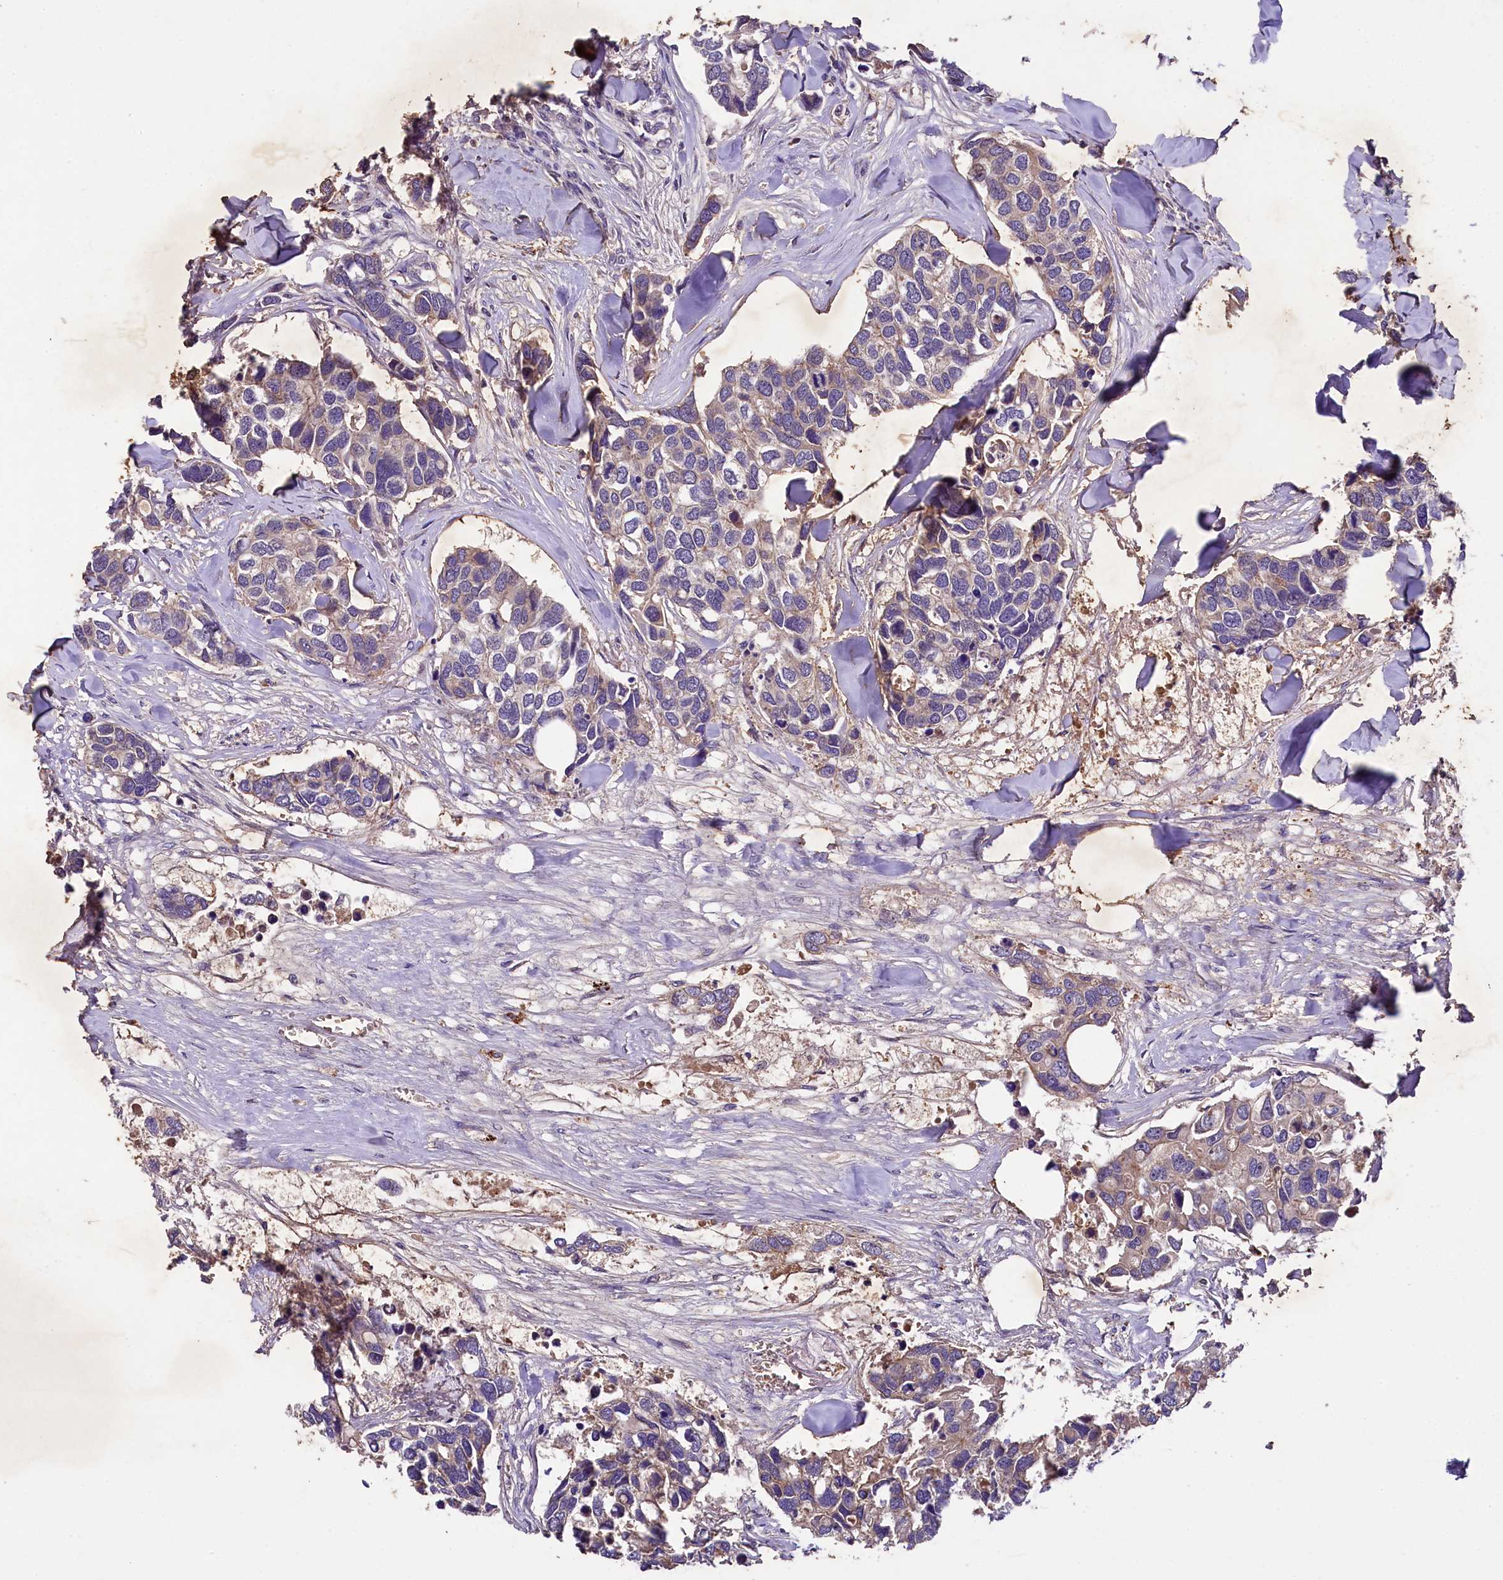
{"staining": {"intensity": "weak", "quantity": "25%-75%", "location": "cytoplasmic/membranous"}, "tissue": "breast cancer", "cell_type": "Tumor cells", "image_type": "cancer", "snomed": [{"axis": "morphology", "description": "Duct carcinoma"}, {"axis": "topography", "description": "Breast"}], "caption": "Protein staining shows weak cytoplasmic/membranous expression in about 25%-75% of tumor cells in breast cancer (invasive ductal carcinoma). (Brightfield microscopy of DAB IHC at high magnification).", "gene": "PLXNB1", "patient": {"sex": "female", "age": 83}}